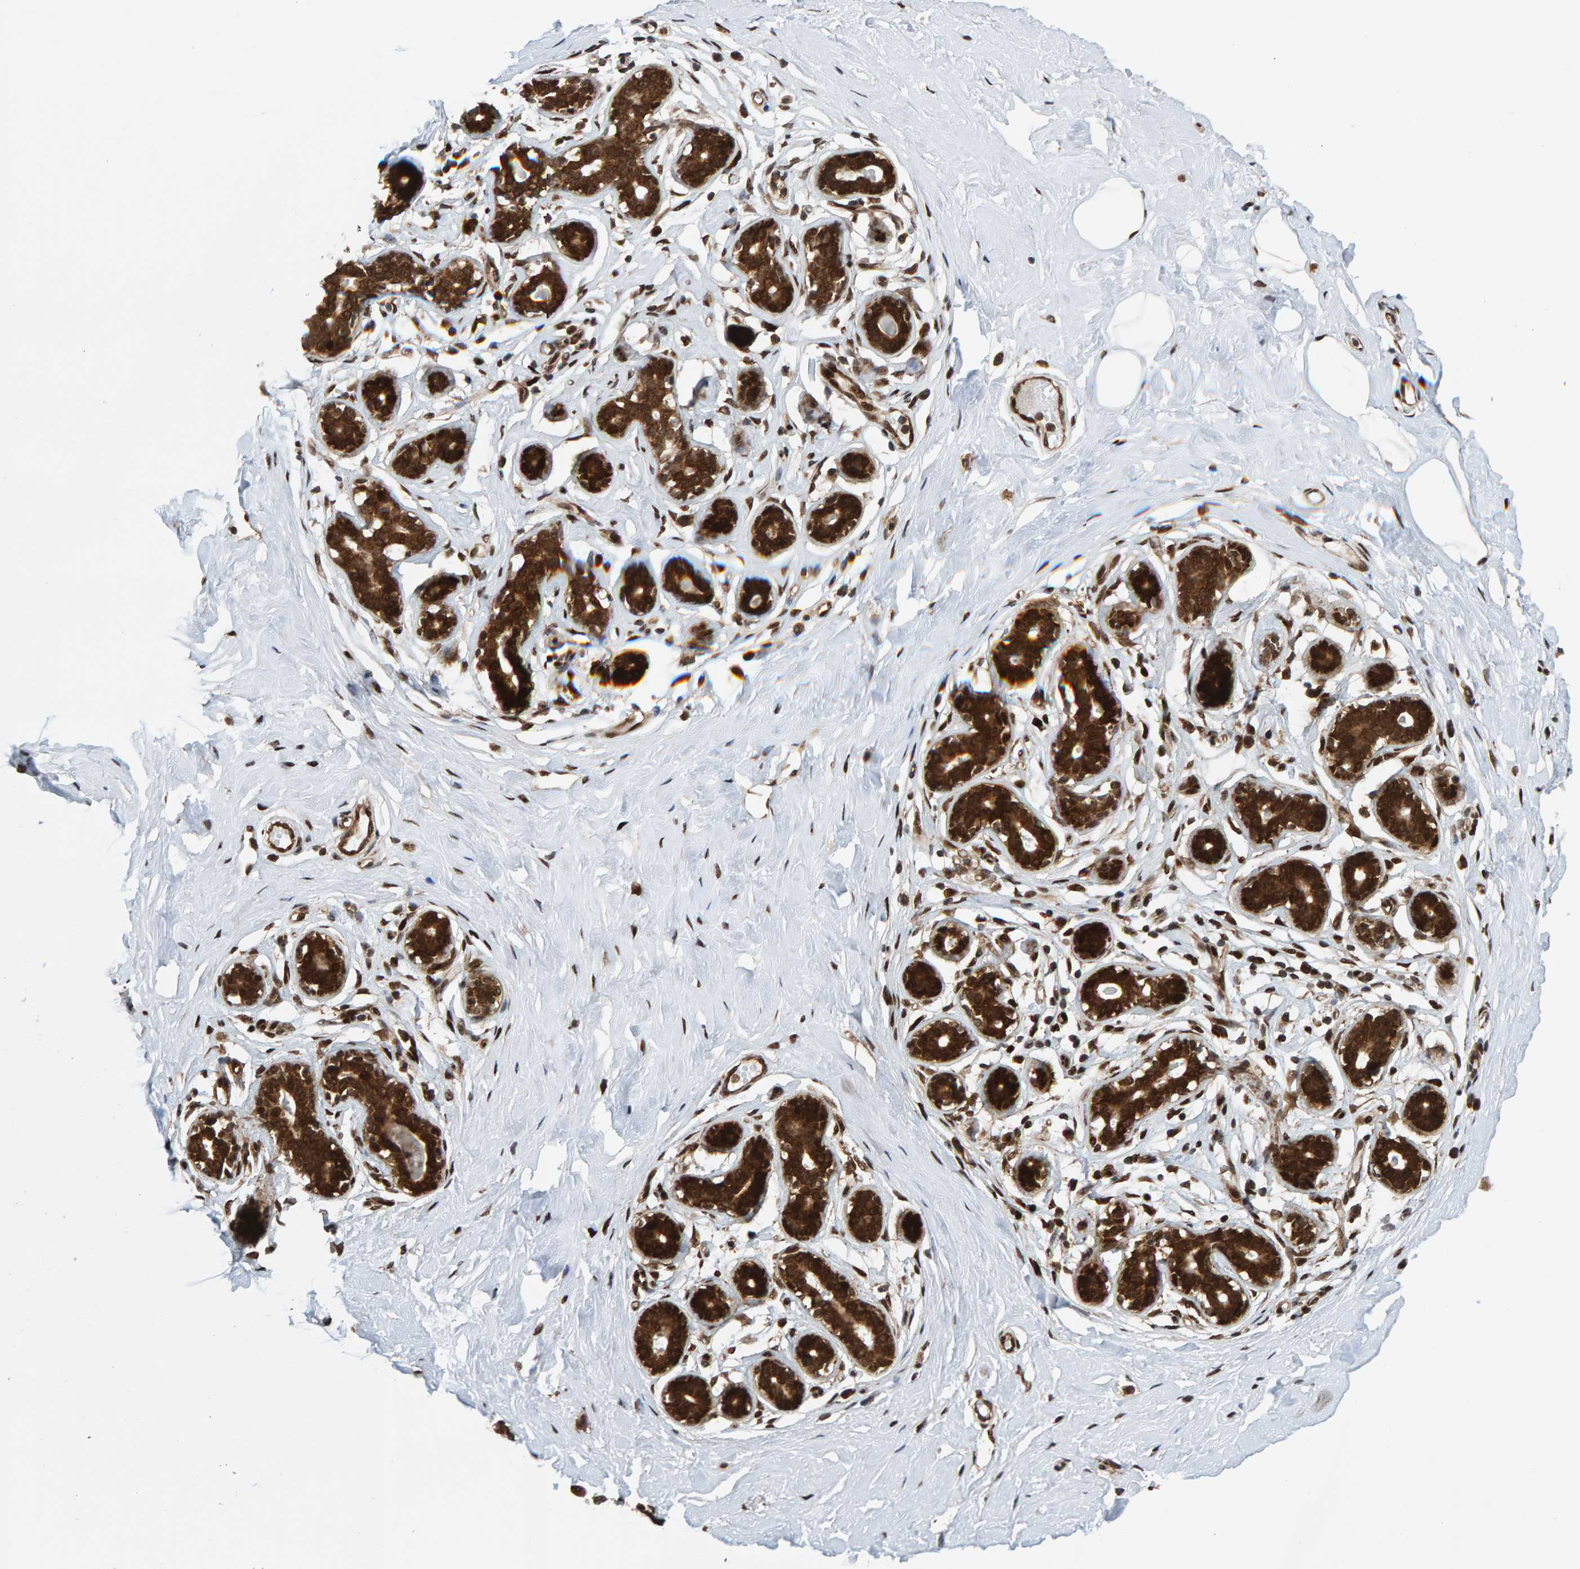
{"staining": {"intensity": "strong", "quantity": ">75%", "location": "cytoplasmic/membranous,nuclear"}, "tissue": "breast", "cell_type": "Adipocytes", "image_type": "normal", "snomed": [{"axis": "morphology", "description": "Normal tissue, NOS"}, {"axis": "topography", "description": "Breast"}], "caption": "A brown stain labels strong cytoplasmic/membranous,nuclear positivity of a protein in adipocytes of unremarkable breast. Immunohistochemistry stains the protein of interest in brown and the nuclei are stained blue.", "gene": "ZNF366", "patient": {"sex": "female", "age": 23}}